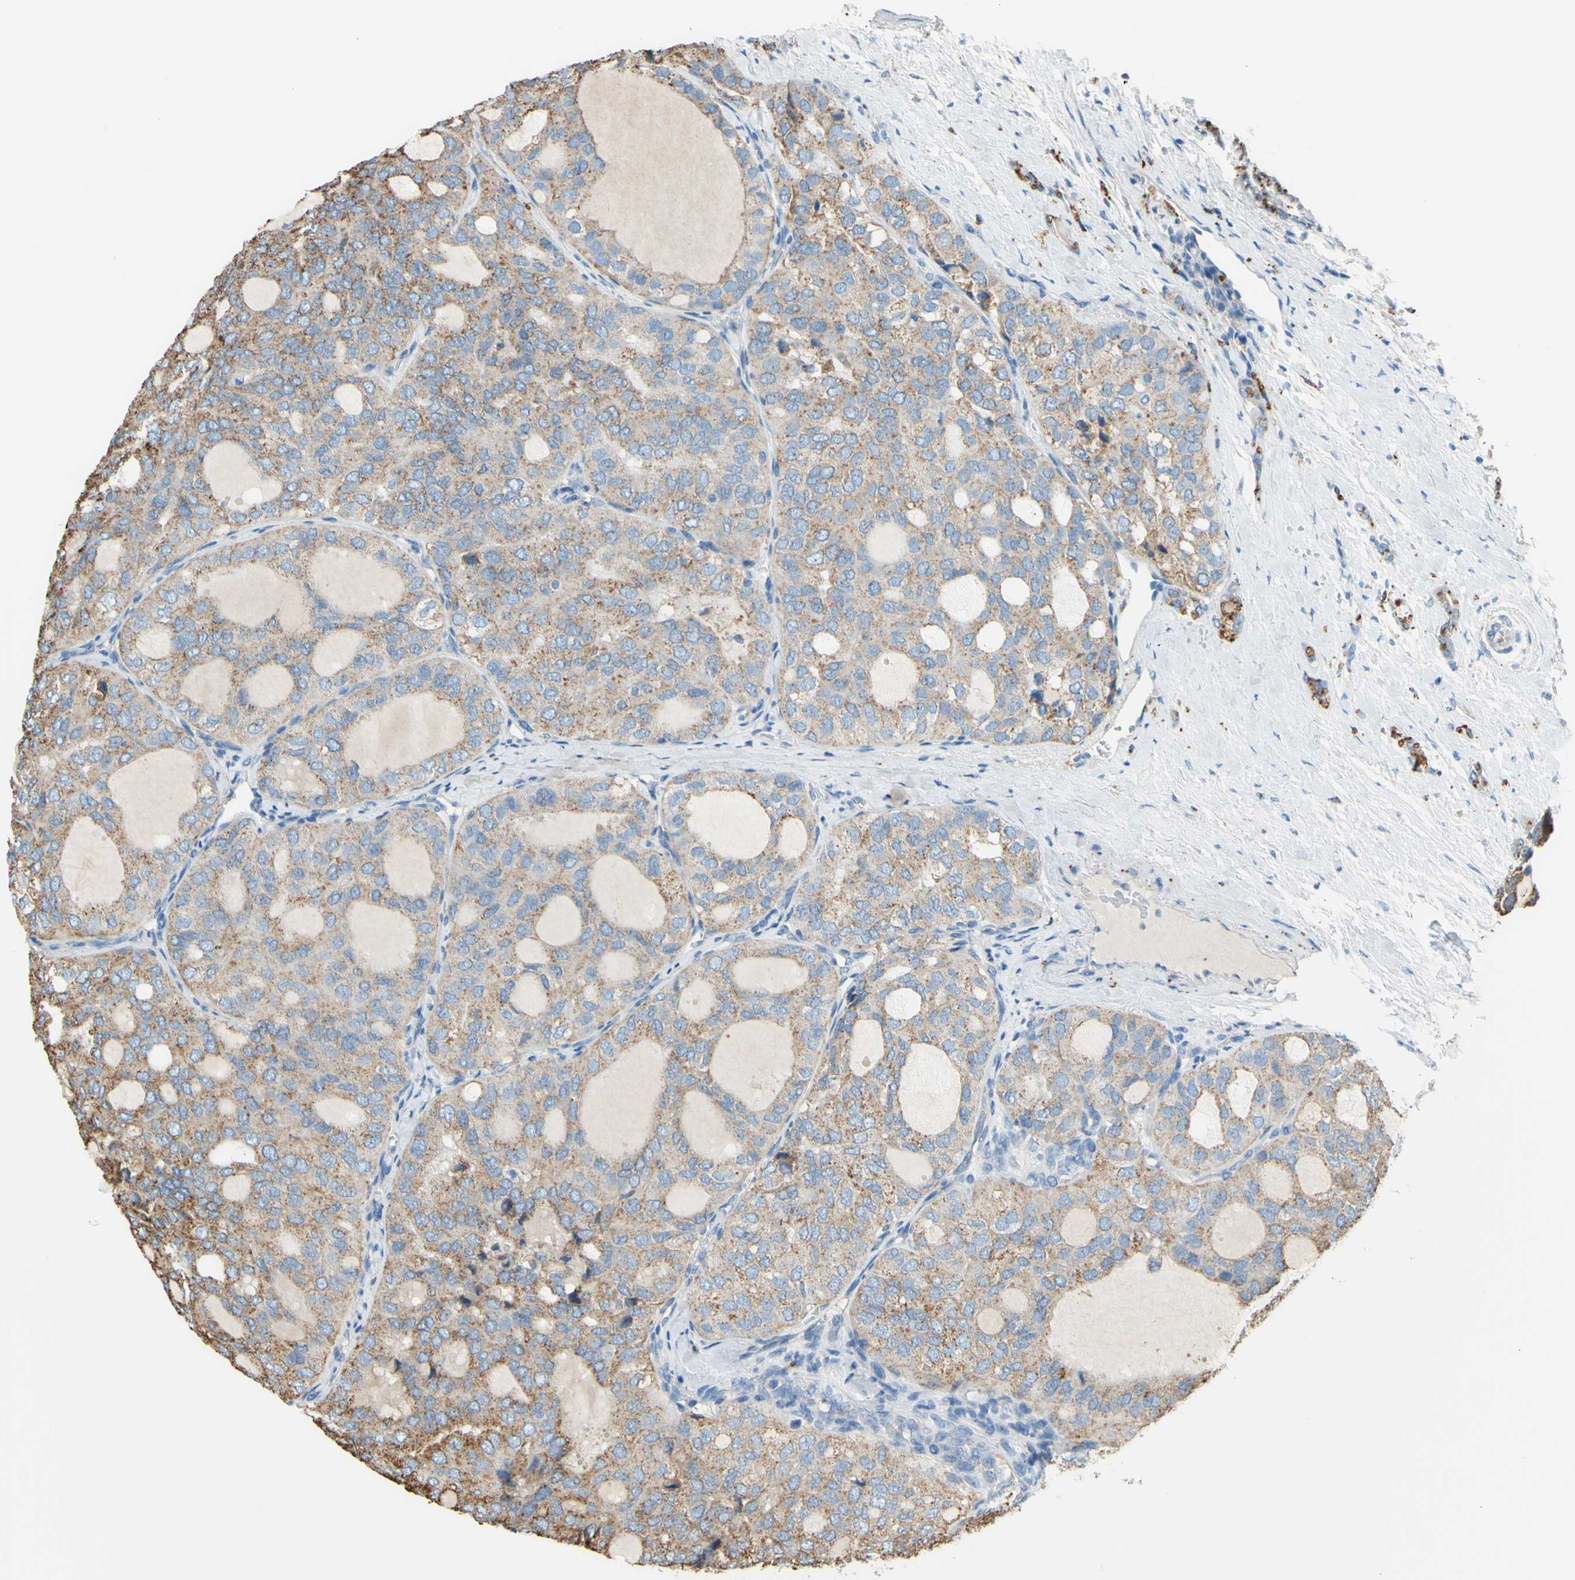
{"staining": {"intensity": "moderate", "quantity": ">75%", "location": "cytoplasmic/membranous"}, "tissue": "thyroid cancer", "cell_type": "Tumor cells", "image_type": "cancer", "snomed": [{"axis": "morphology", "description": "Follicular adenoma carcinoma, NOS"}, {"axis": "topography", "description": "Thyroid gland"}], "caption": "IHC of thyroid follicular adenoma carcinoma exhibits medium levels of moderate cytoplasmic/membranous positivity in about >75% of tumor cells.", "gene": "CTSD", "patient": {"sex": "male", "age": 75}}